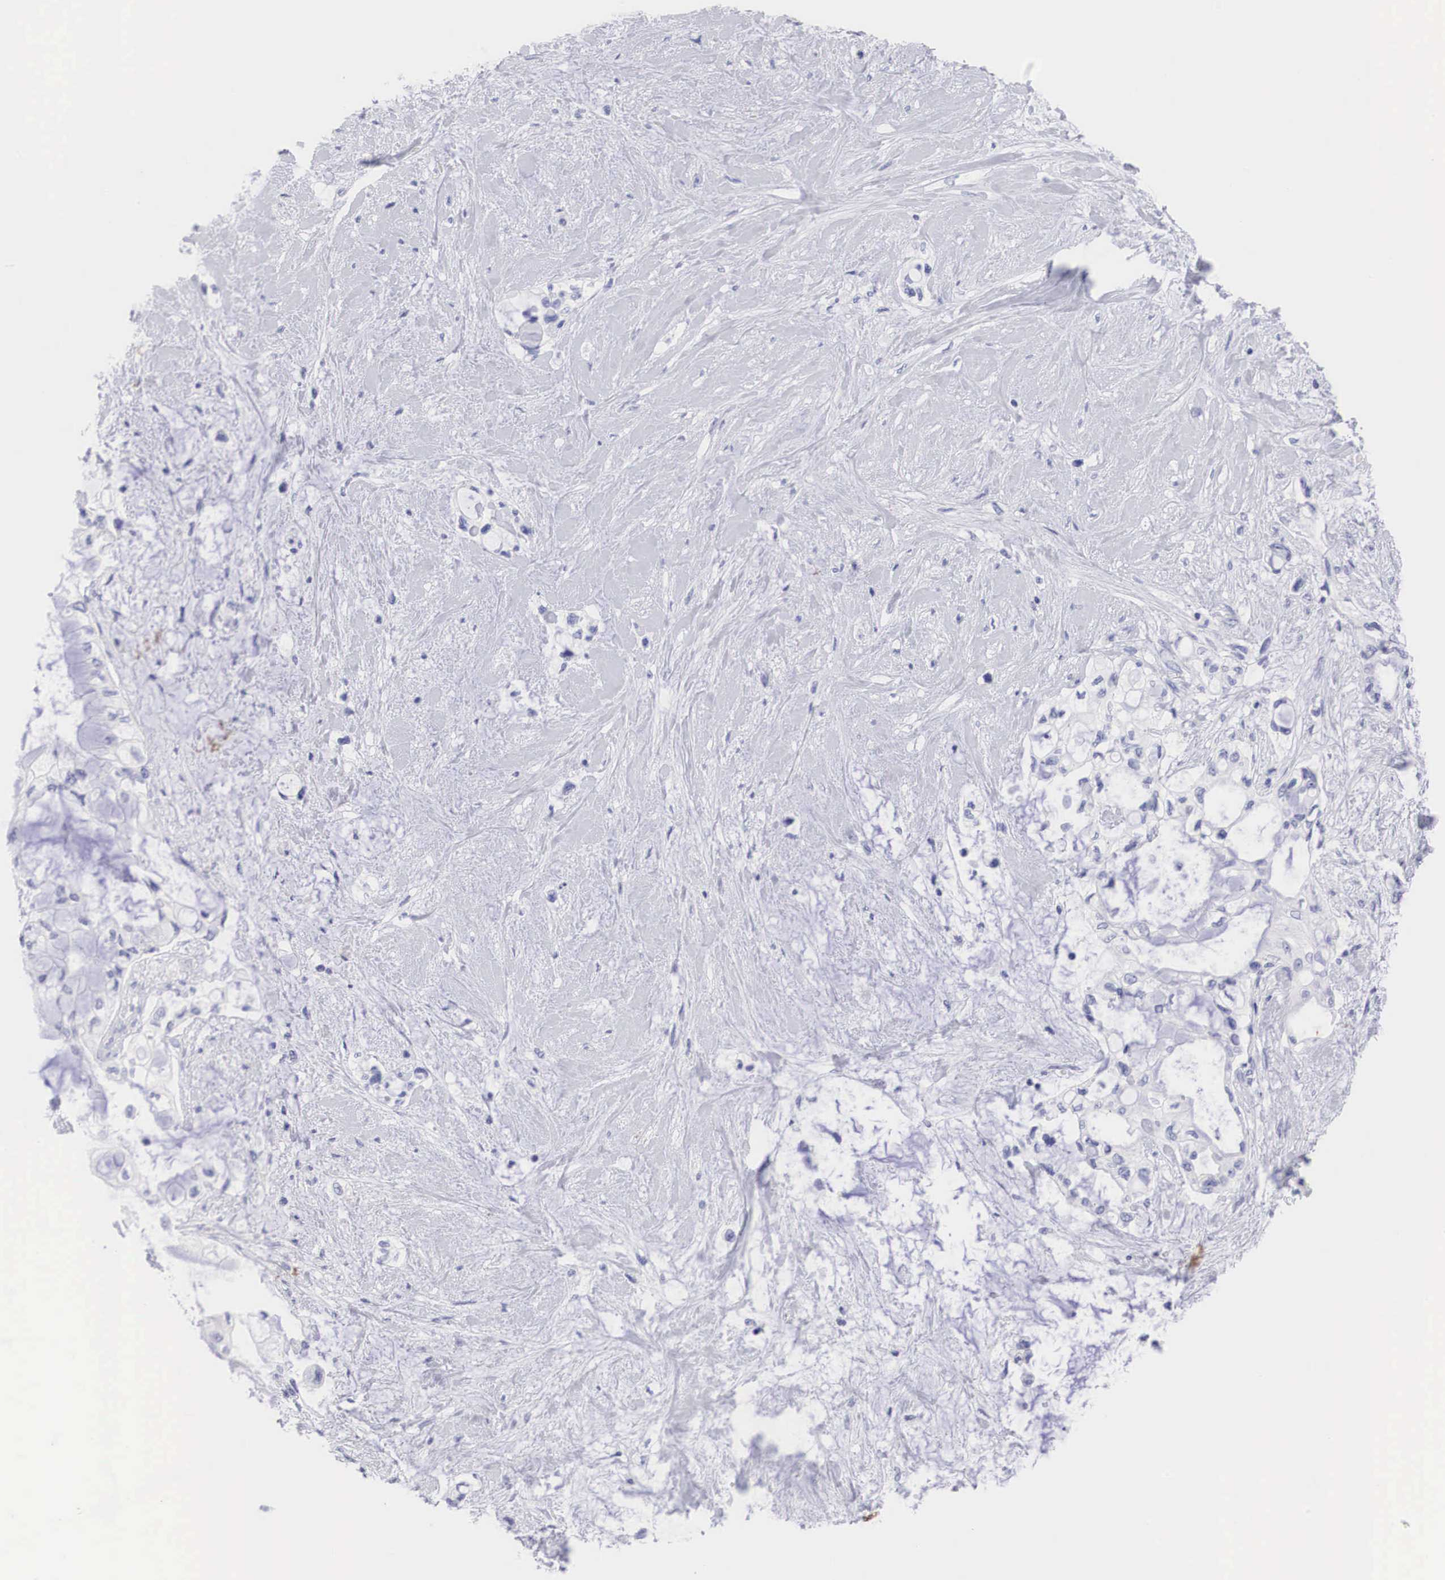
{"staining": {"intensity": "negative", "quantity": "none", "location": "none"}, "tissue": "pancreatic cancer", "cell_type": "Tumor cells", "image_type": "cancer", "snomed": [{"axis": "morphology", "description": "Adenocarcinoma, NOS"}, {"axis": "topography", "description": "Pancreas"}], "caption": "There is no significant expression in tumor cells of pancreatic cancer.", "gene": "TYR", "patient": {"sex": "female", "age": 70}}